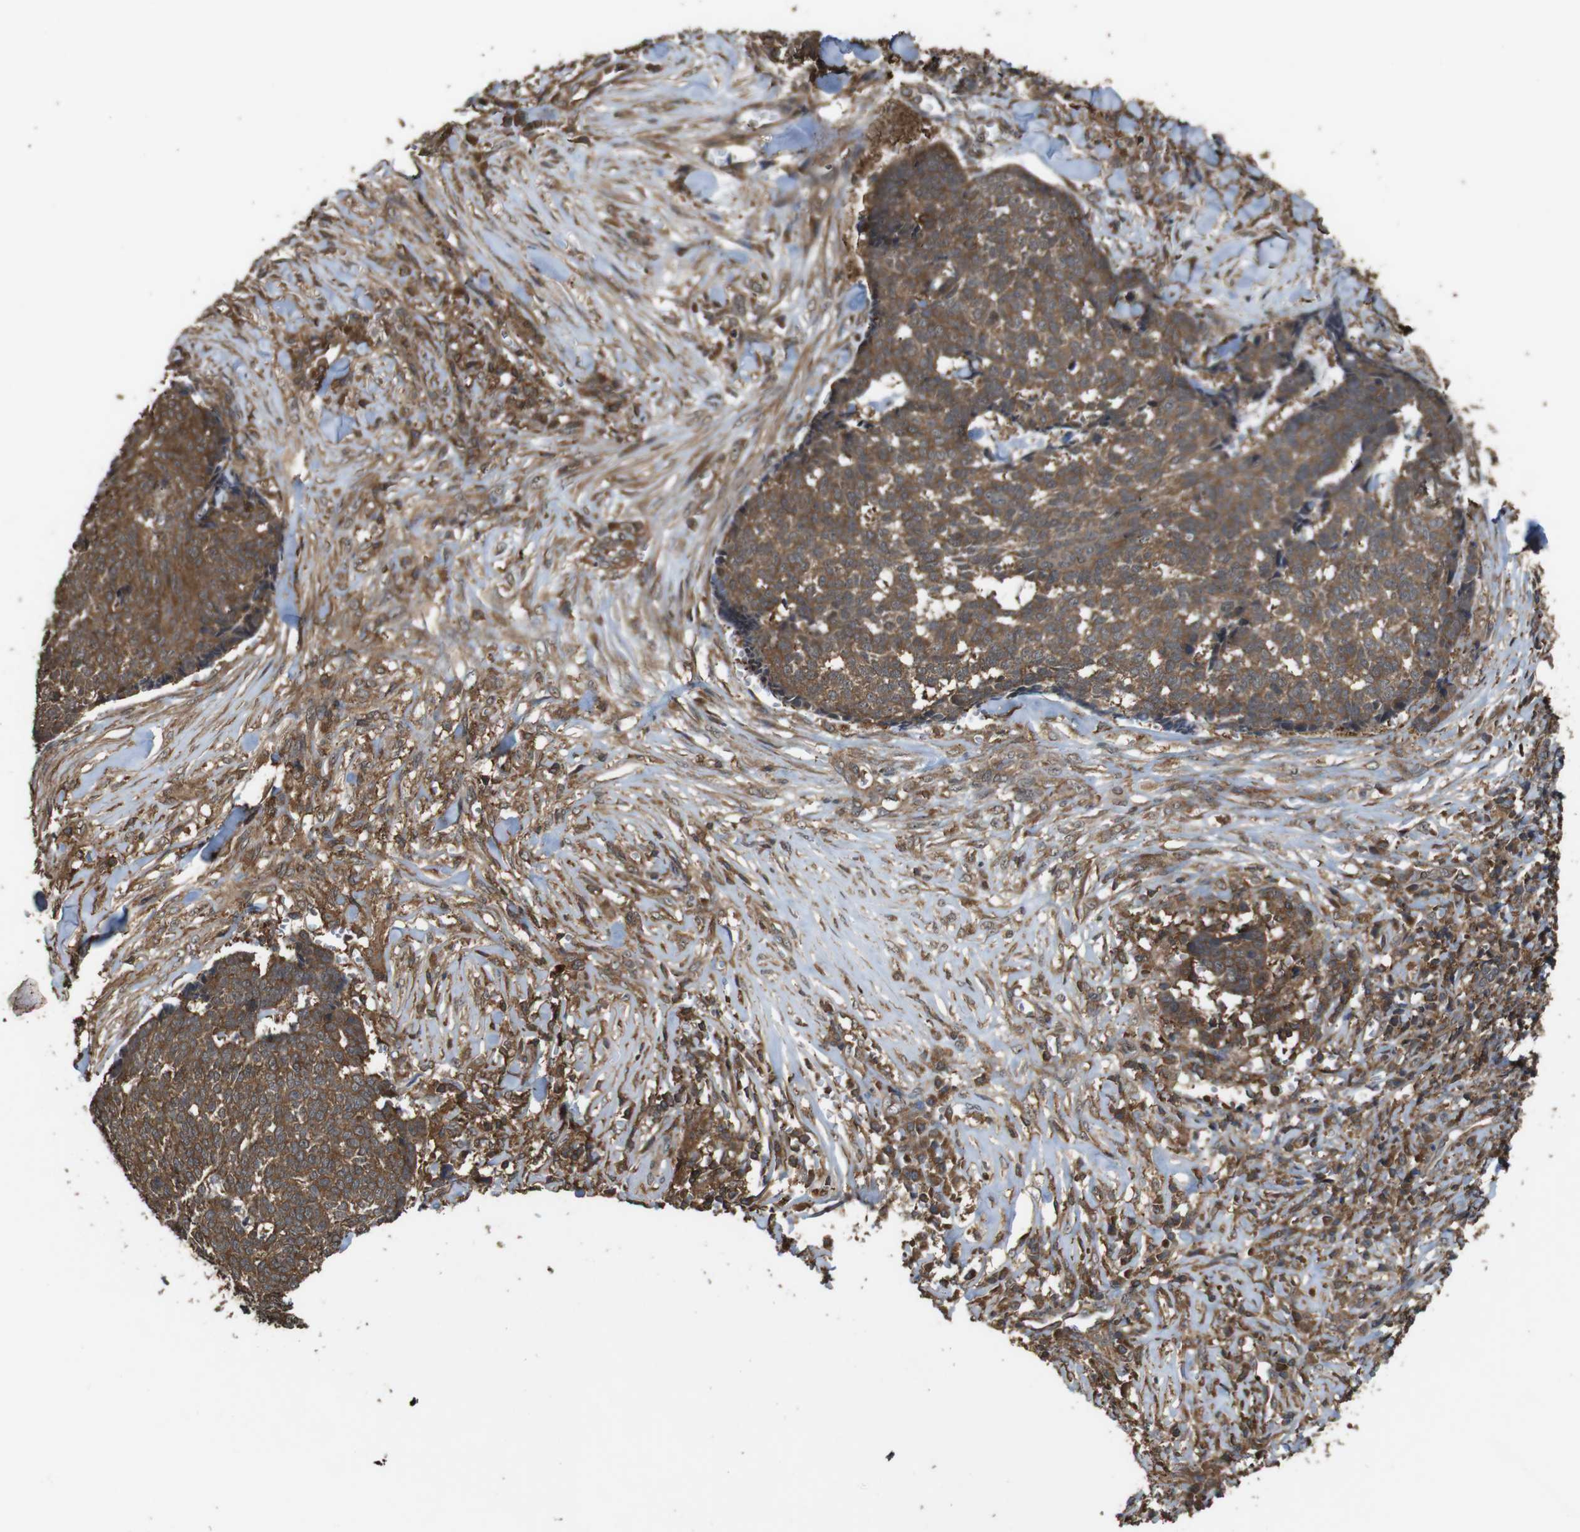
{"staining": {"intensity": "moderate", "quantity": ">75%", "location": "cytoplasmic/membranous"}, "tissue": "skin cancer", "cell_type": "Tumor cells", "image_type": "cancer", "snomed": [{"axis": "morphology", "description": "Basal cell carcinoma"}, {"axis": "topography", "description": "Skin"}], "caption": "Brown immunohistochemical staining in human skin cancer reveals moderate cytoplasmic/membranous positivity in about >75% of tumor cells. (Stains: DAB in brown, nuclei in blue, Microscopy: brightfield microscopy at high magnification).", "gene": "BAG4", "patient": {"sex": "male", "age": 84}}